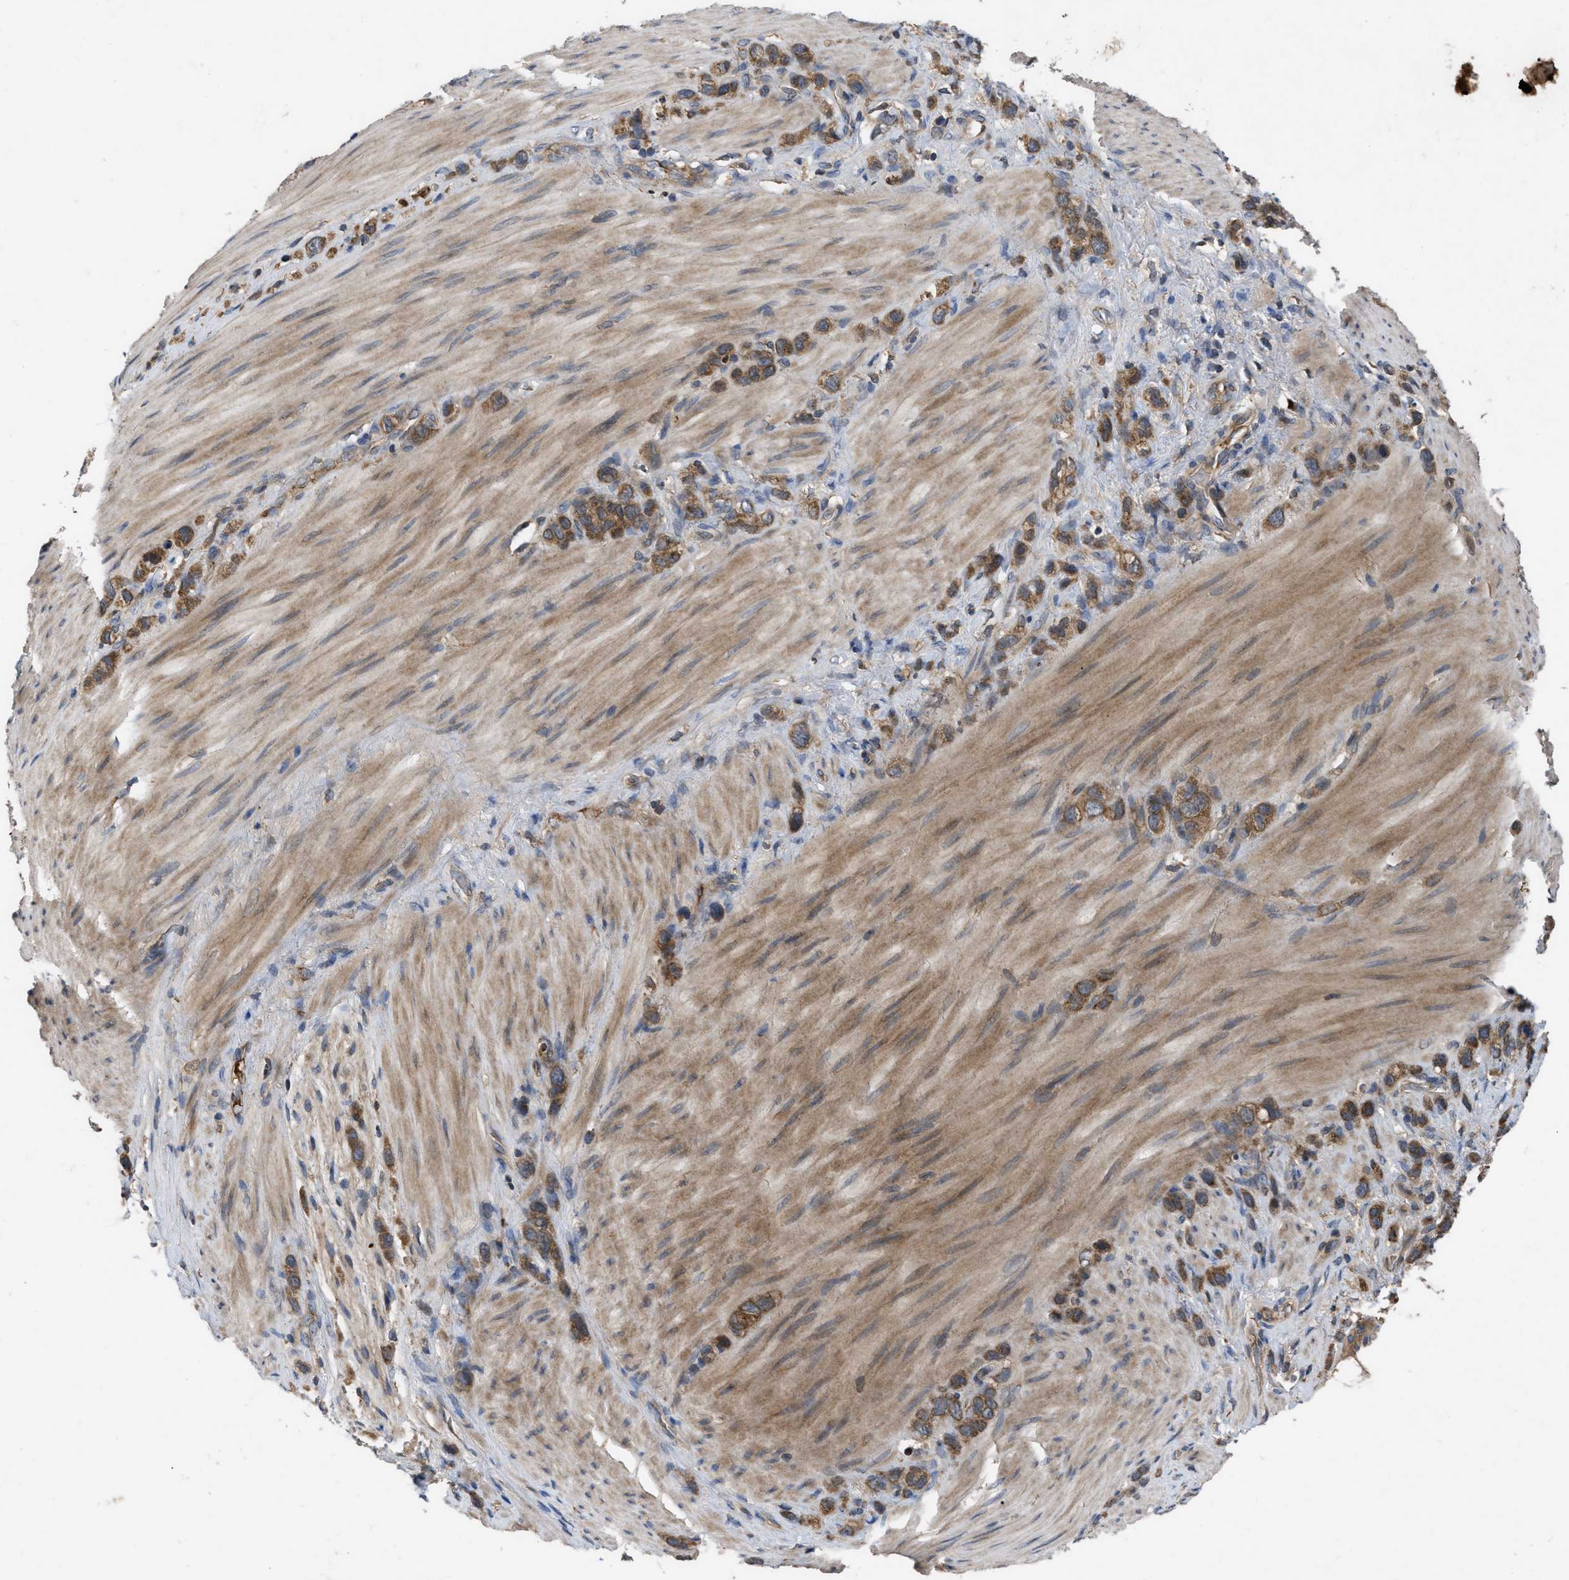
{"staining": {"intensity": "moderate", "quantity": ">75%", "location": "cytoplasmic/membranous"}, "tissue": "stomach cancer", "cell_type": "Tumor cells", "image_type": "cancer", "snomed": [{"axis": "morphology", "description": "Adenocarcinoma, NOS"}, {"axis": "morphology", "description": "Adenocarcinoma, High grade"}, {"axis": "topography", "description": "Stomach, upper"}, {"axis": "topography", "description": "Stomach, lower"}], "caption": "This is a micrograph of IHC staining of stomach cancer, which shows moderate staining in the cytoplasmic/membranous of tumor cells.", "gene": "RAB2A", "patient": {"sex": "female", "age": 65}}